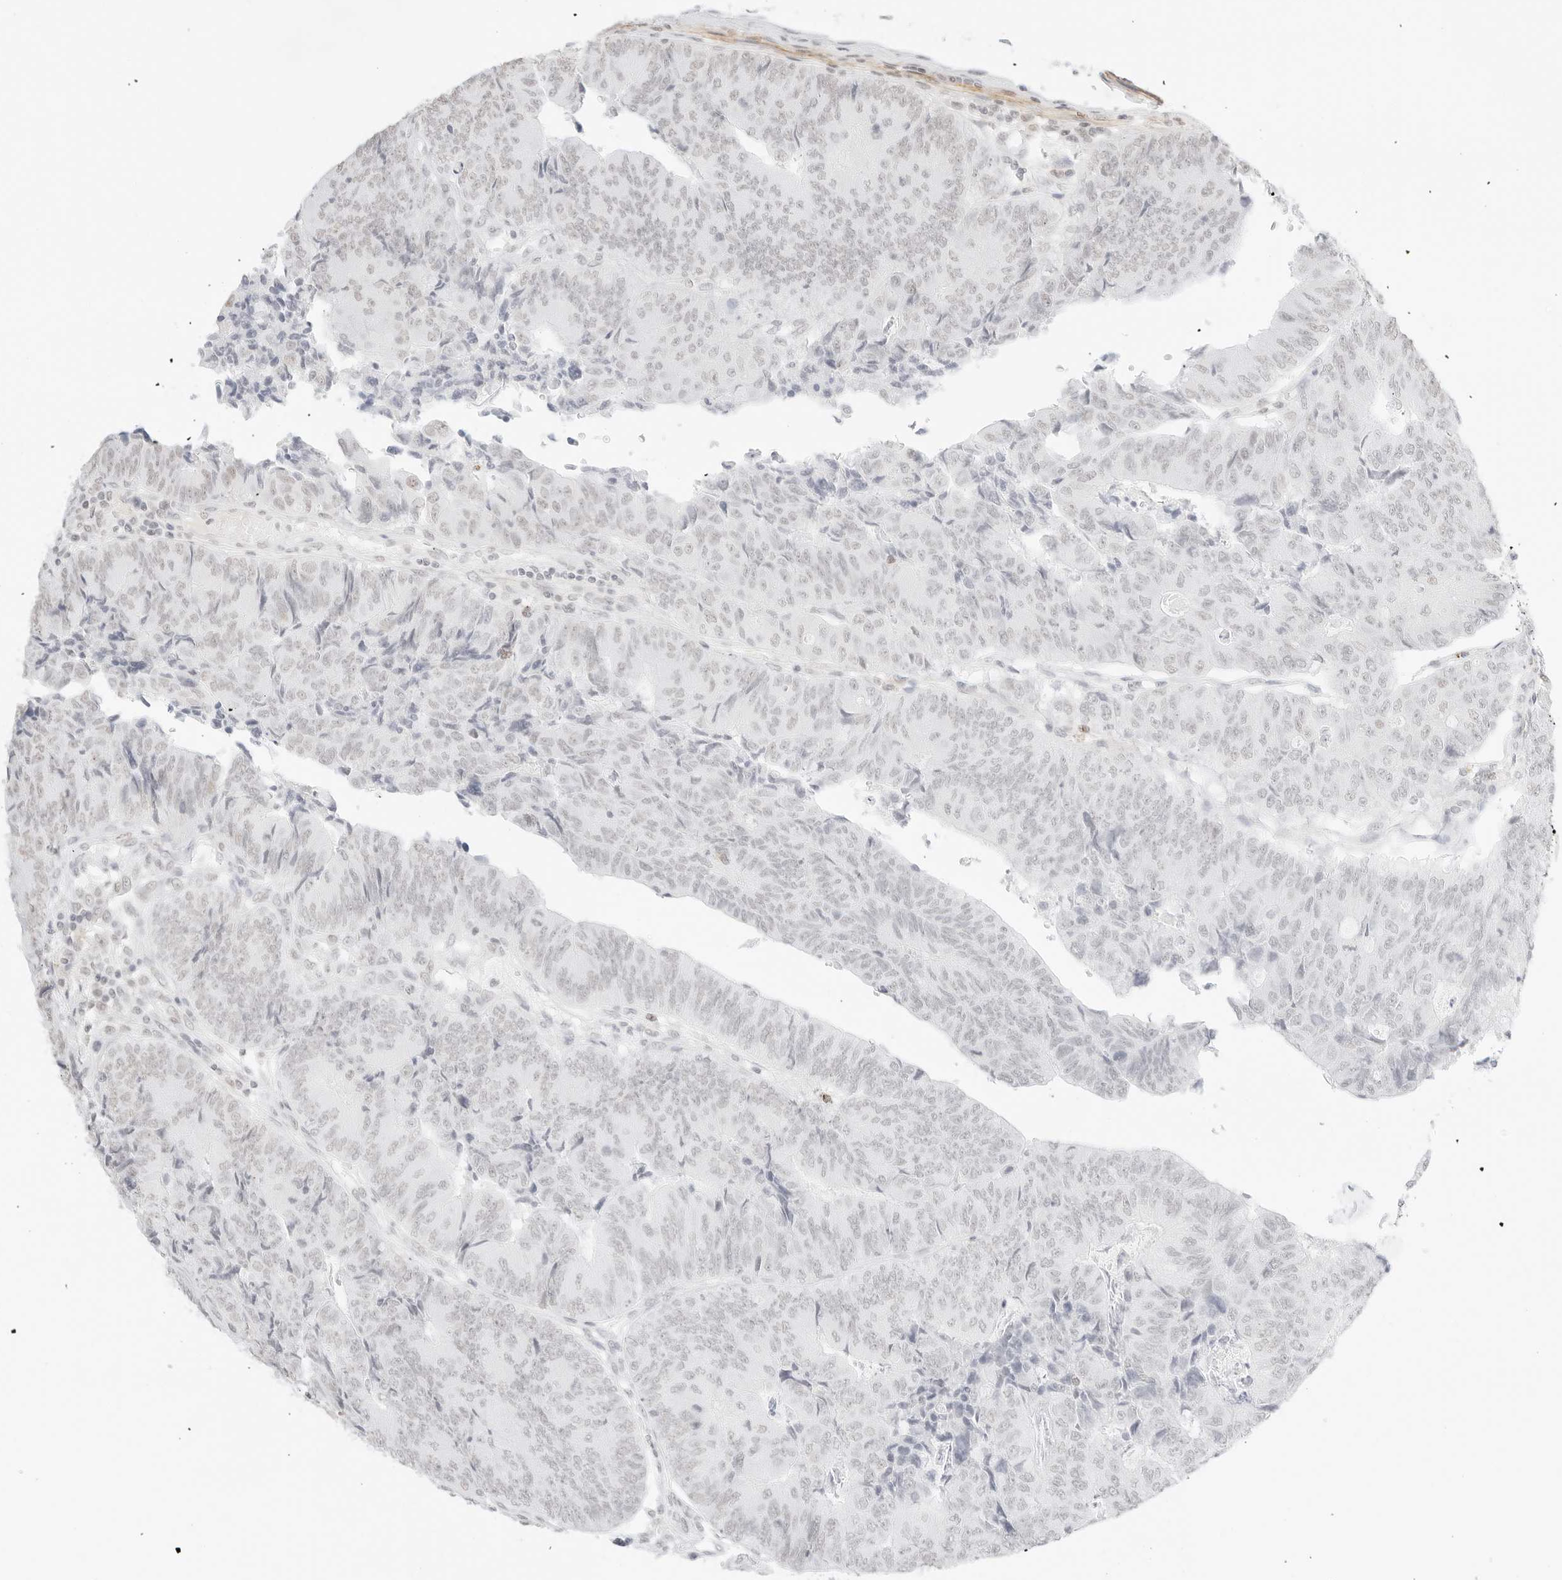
{"staining": {"intensity": "negative", "quantity": "none", "location": "none"}, "tissue": "colorectal cancer", "cell_type": "Tumor cells", "image_type": "cancer", "snomed": [{"axis": "morphology", "description": "Adenocarcinoma, NOS"}, {"axis": "topography", "description": "Colon"}], "caption": "Immunohistochemistry of human colorectal cancer (adenocarcinoma) demonstrates no positivity in tumor cells.", "gene": "FBLN5", "patient": {"sex": "female", "age": 67}}